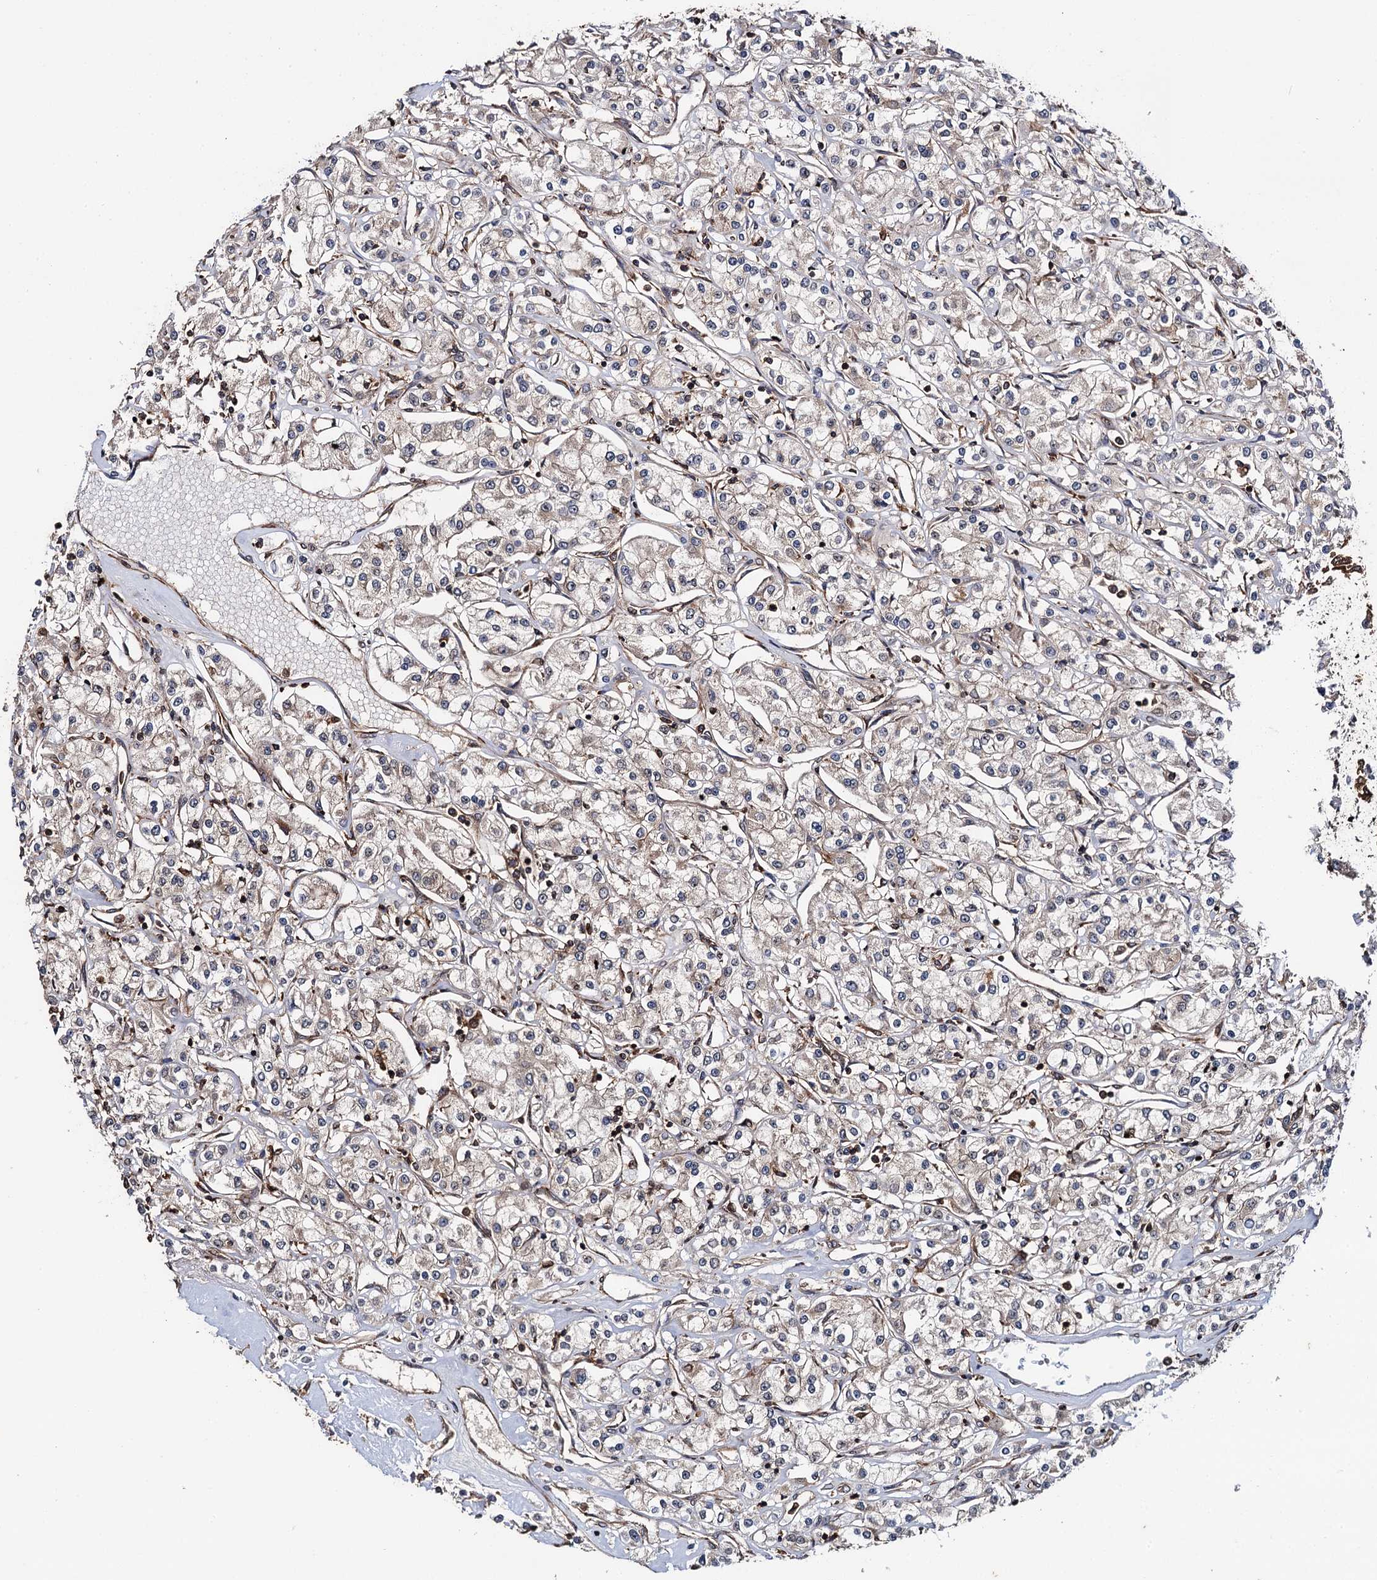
{"staining": {"intensity": "weak", "quantity": "25%-75%", "location": "cytoplasmic/membranous"}, "tissue": "renal cancer", "cell_type": "Tumor cells", "image_type": "cancer", "snomed": [{"axis": "morphology", "description": "Adenocarcinoma, NOS"}, {"axis": "topography", "description": "Kidney"}], "caption": "The histopathology image exhibits immunohistochemical staining of adenocarcinoma (renal). There is weak cytoplasmic/membranous positivity is identified in about 25%-75% of tumor cells.", "gene": "BORA", "patient": {"sex": "female", "age": 59}}